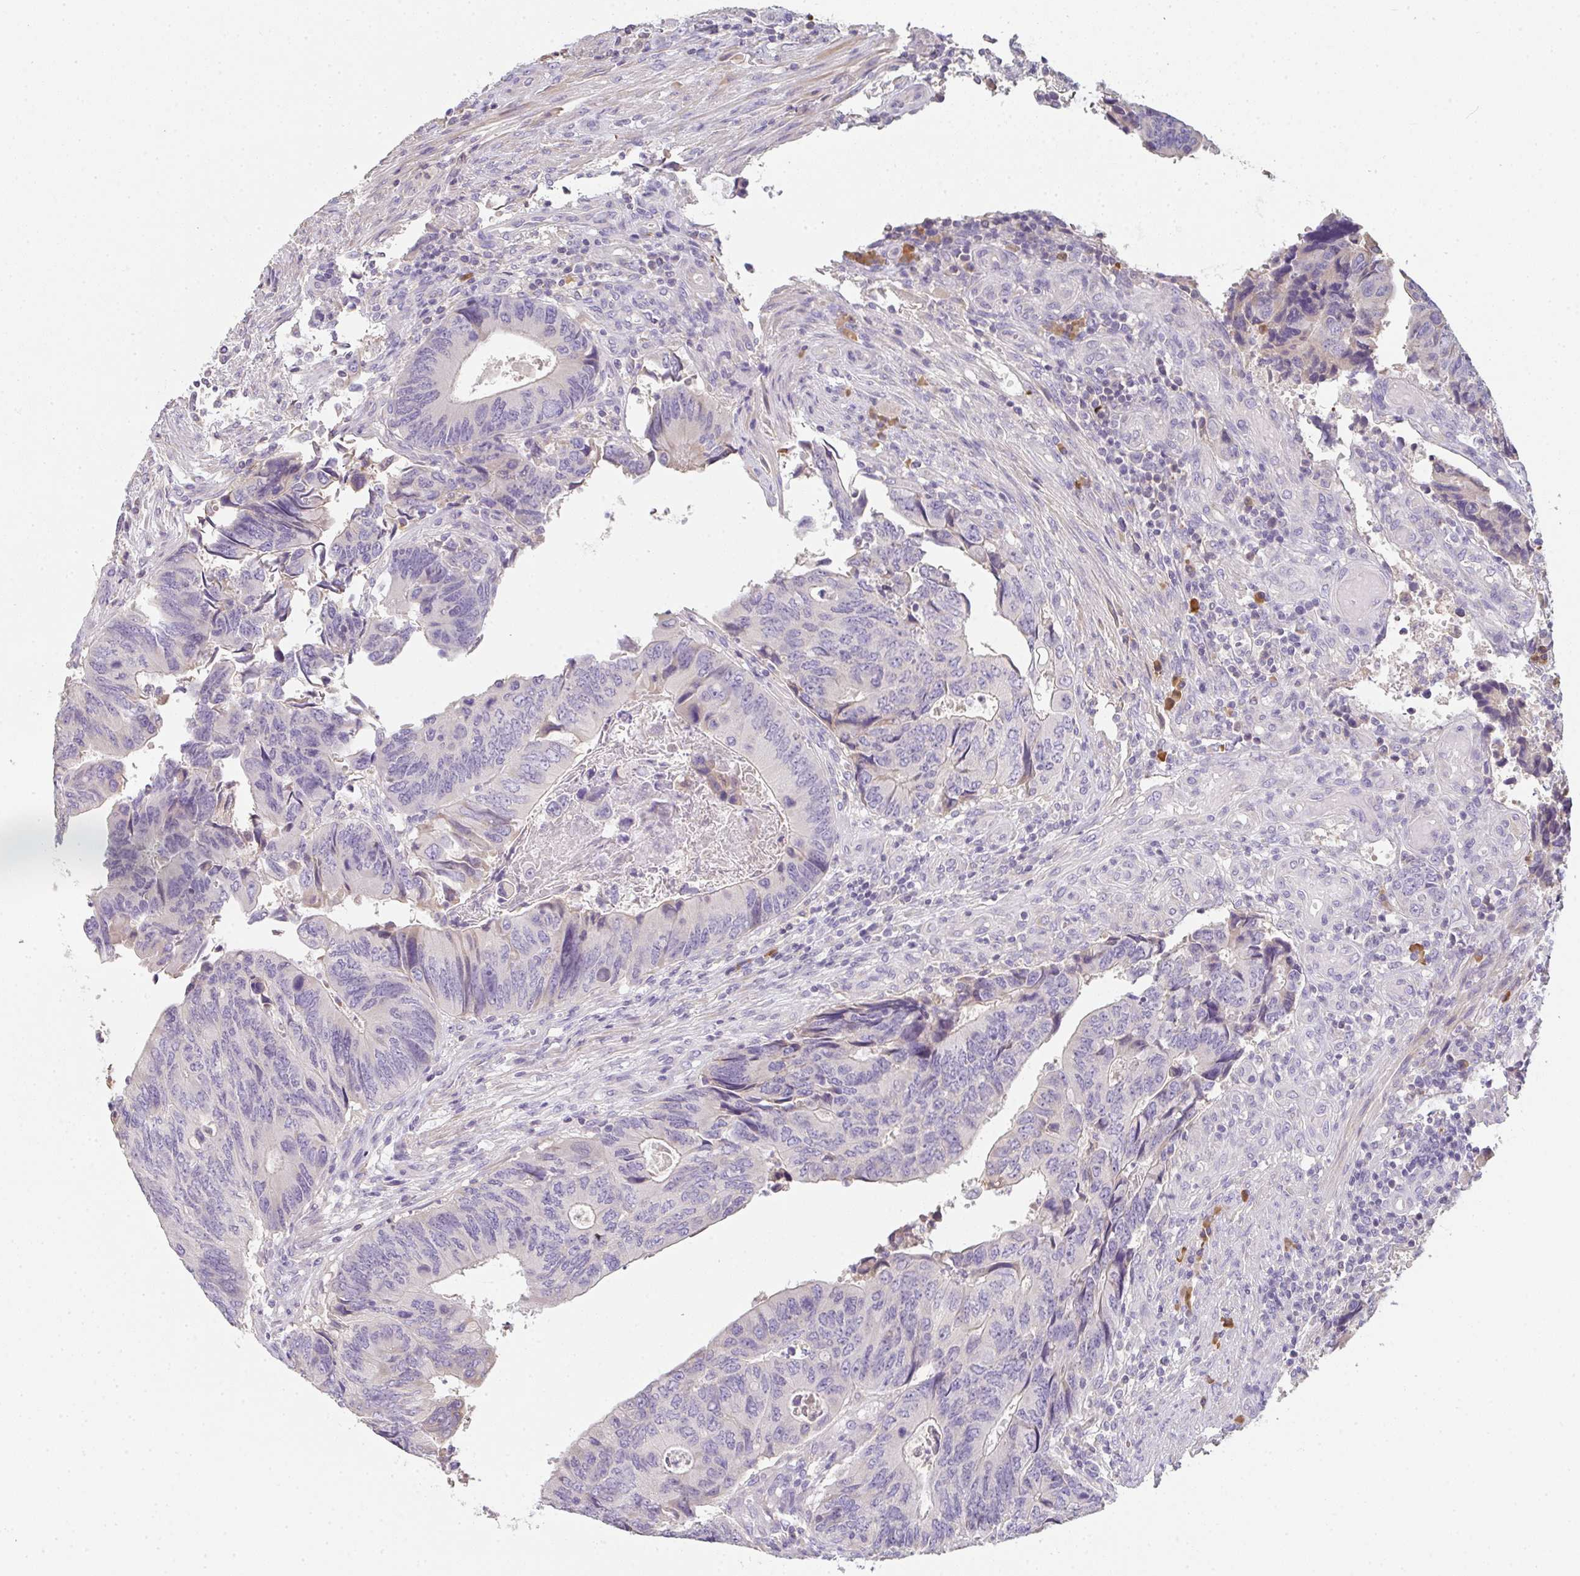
{"staining": {"intensity": "negative", "quantity": "none", "location": "none"}, "tissue": "colorectal cancer", "cell_type": "Tumor cells", "image_type": "cancer", "snomed": [{"axis": "morphology", "description": "Adenocarcinoma, NOS"}, {"axis": "topography", "description": "Colon"}], "caption": "An immunohistochemistry image of colorectal cancer (adenocarcinoma) is shown. There is no staining in tumor cells of colorectal cancer (adenocarcinoma). (DAB IHC visualized using brightfield microscopy, high magnification).", "gene": "ZNF215", "patient": {"sex": "male", "age": 87}}